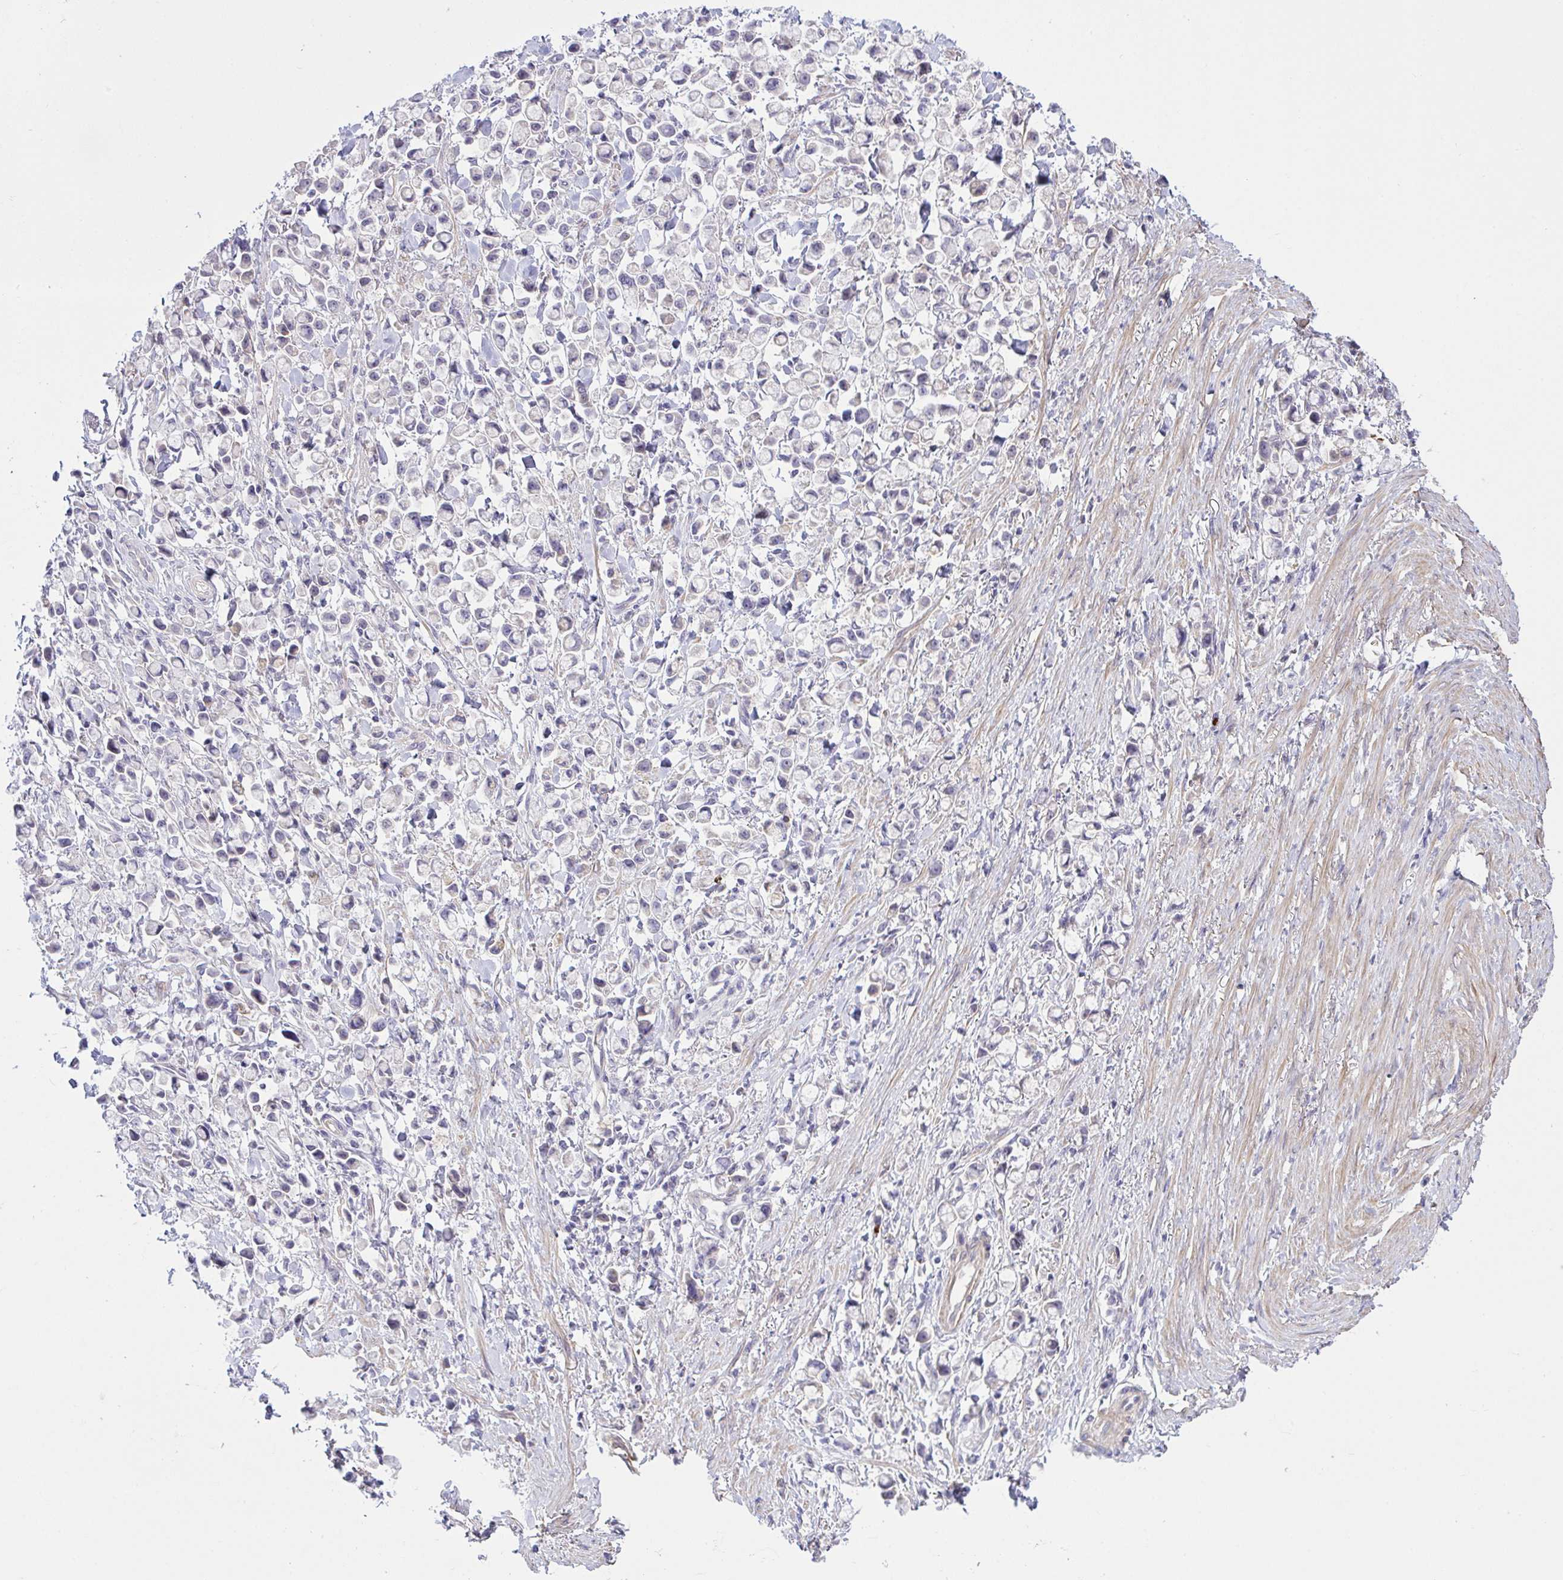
{"staining": {"intensity": "negative", "quantity": "none", "location": "none"}, "tissue": "stomach cancer", "cell_type": "Tumor cells", "image_type": "cancer", "snomed": [{"axis": "morphology", "description": "Adenocarcinoma, NOS"}, {"axis": "topography", "description": "Stomach"}], "caption": "Immunohistochemistry (IHC) histopathology image of neoplastic tissue: human stomach adenocarcinoma stained with DAB shows no significant protein positivity in tumor cells.", "gene": "SYNPO2L", "patient": {"sex": "female", "age": 81}}